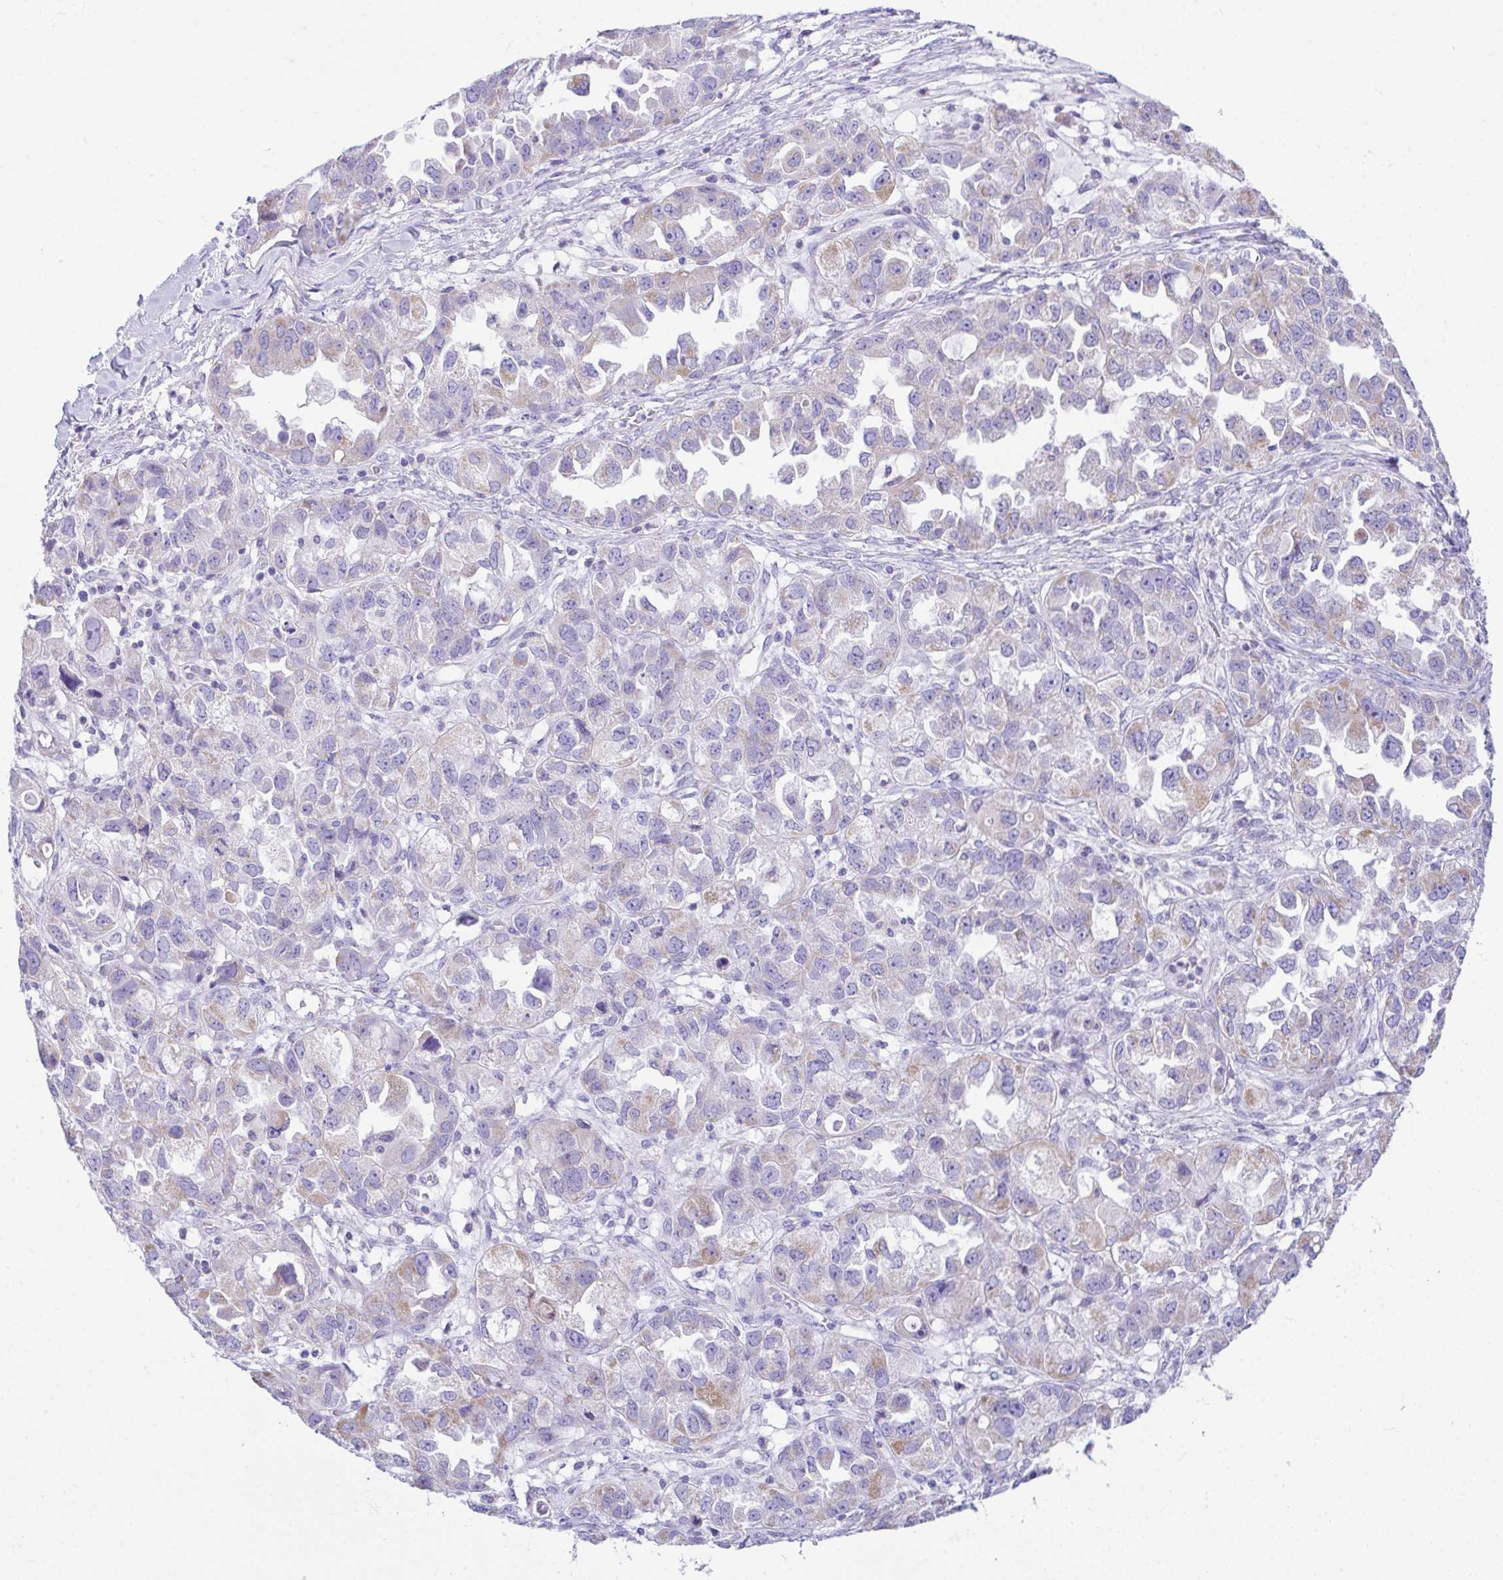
{"staining": {"intensity": "weak", "quantity": "25%-75%", "location": "cytoplasmic/membranous"}, "tissue": "ovarian cancer", "cell_type": "Tumor cells", "image_type": "cancer", "snomed": [{"axis": "morphology", "description": "Cystadenocarcinoma, serous, NOS"}, {"axis": "topography", "description": "Ovary"}], "caption": "Immunohistochemistry staining of ovarian cancer, which exhibits low levels of weak cytoplasmic/membranous expression in approximately 25%-75% of tumor cells indicating weak cytoplasmic/membranous protein expression. The staining was performed using DAB (3,3'-diaminobenzidine) (brown) for protein detection and nuclei were counterstained in hematoxylin (blue).", "gene": "NLRP8", "patient": {"sex": "female", "age": 84}}